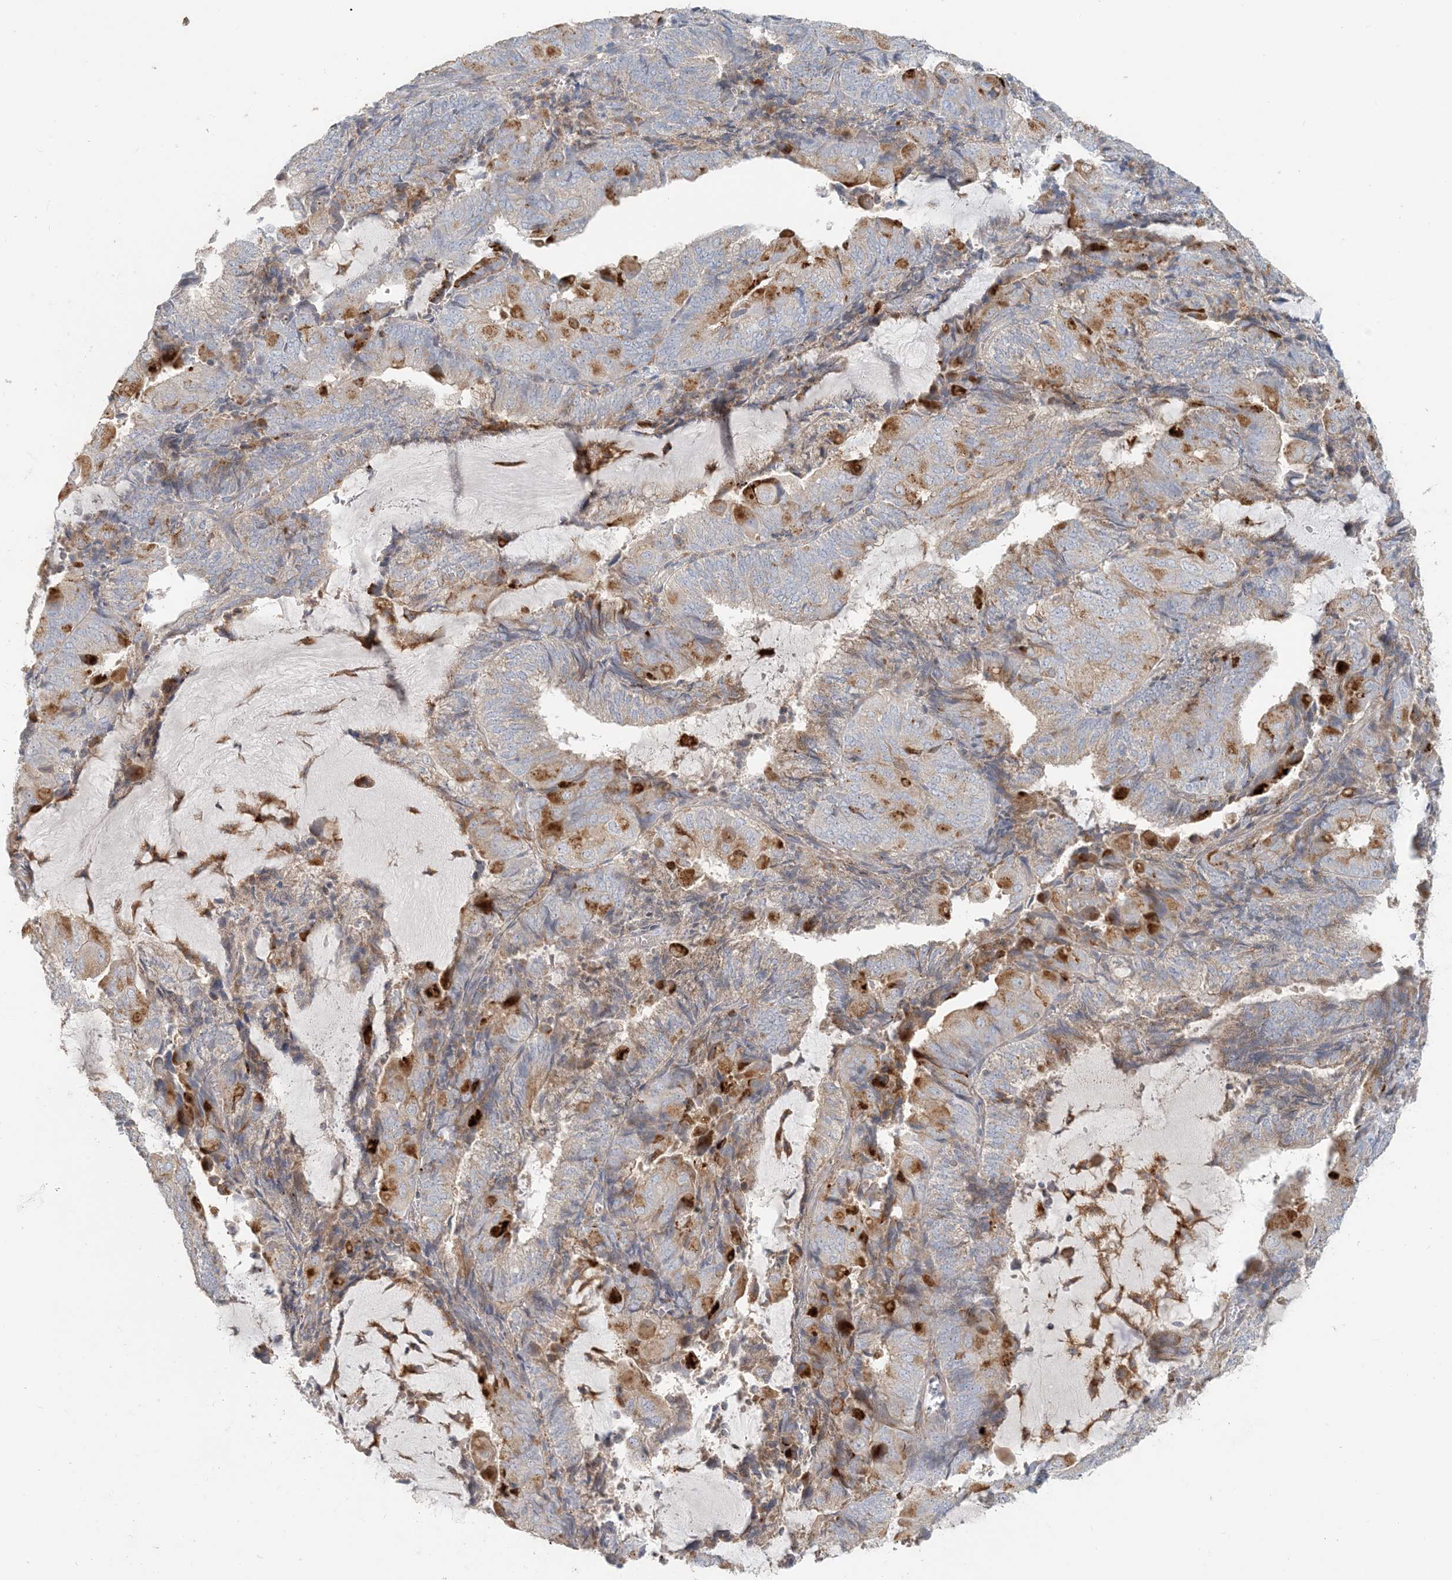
{"staining": {"intensity": "moderate", "quantity": "<25%", "location": "cytoplasmic/membranous"}, "tissue": "endometrial cancer", "cell_type": "Tumor cells", "image_type": "cancer", "snomed": [{"axis": "morphology", "description": "Adenocarcinoma, NOS"}, {"axis": "topography", "description": "Endometrium"}], "caption": "DAB immunohistochemical staining of adenocarcinoma (endometrial) displays moderate cytoplasmic/membranous protein staining in approximately <25% of tumor cells.", "gene": "SPPL2A", "patient": {"sex": "female", "age": 81}}